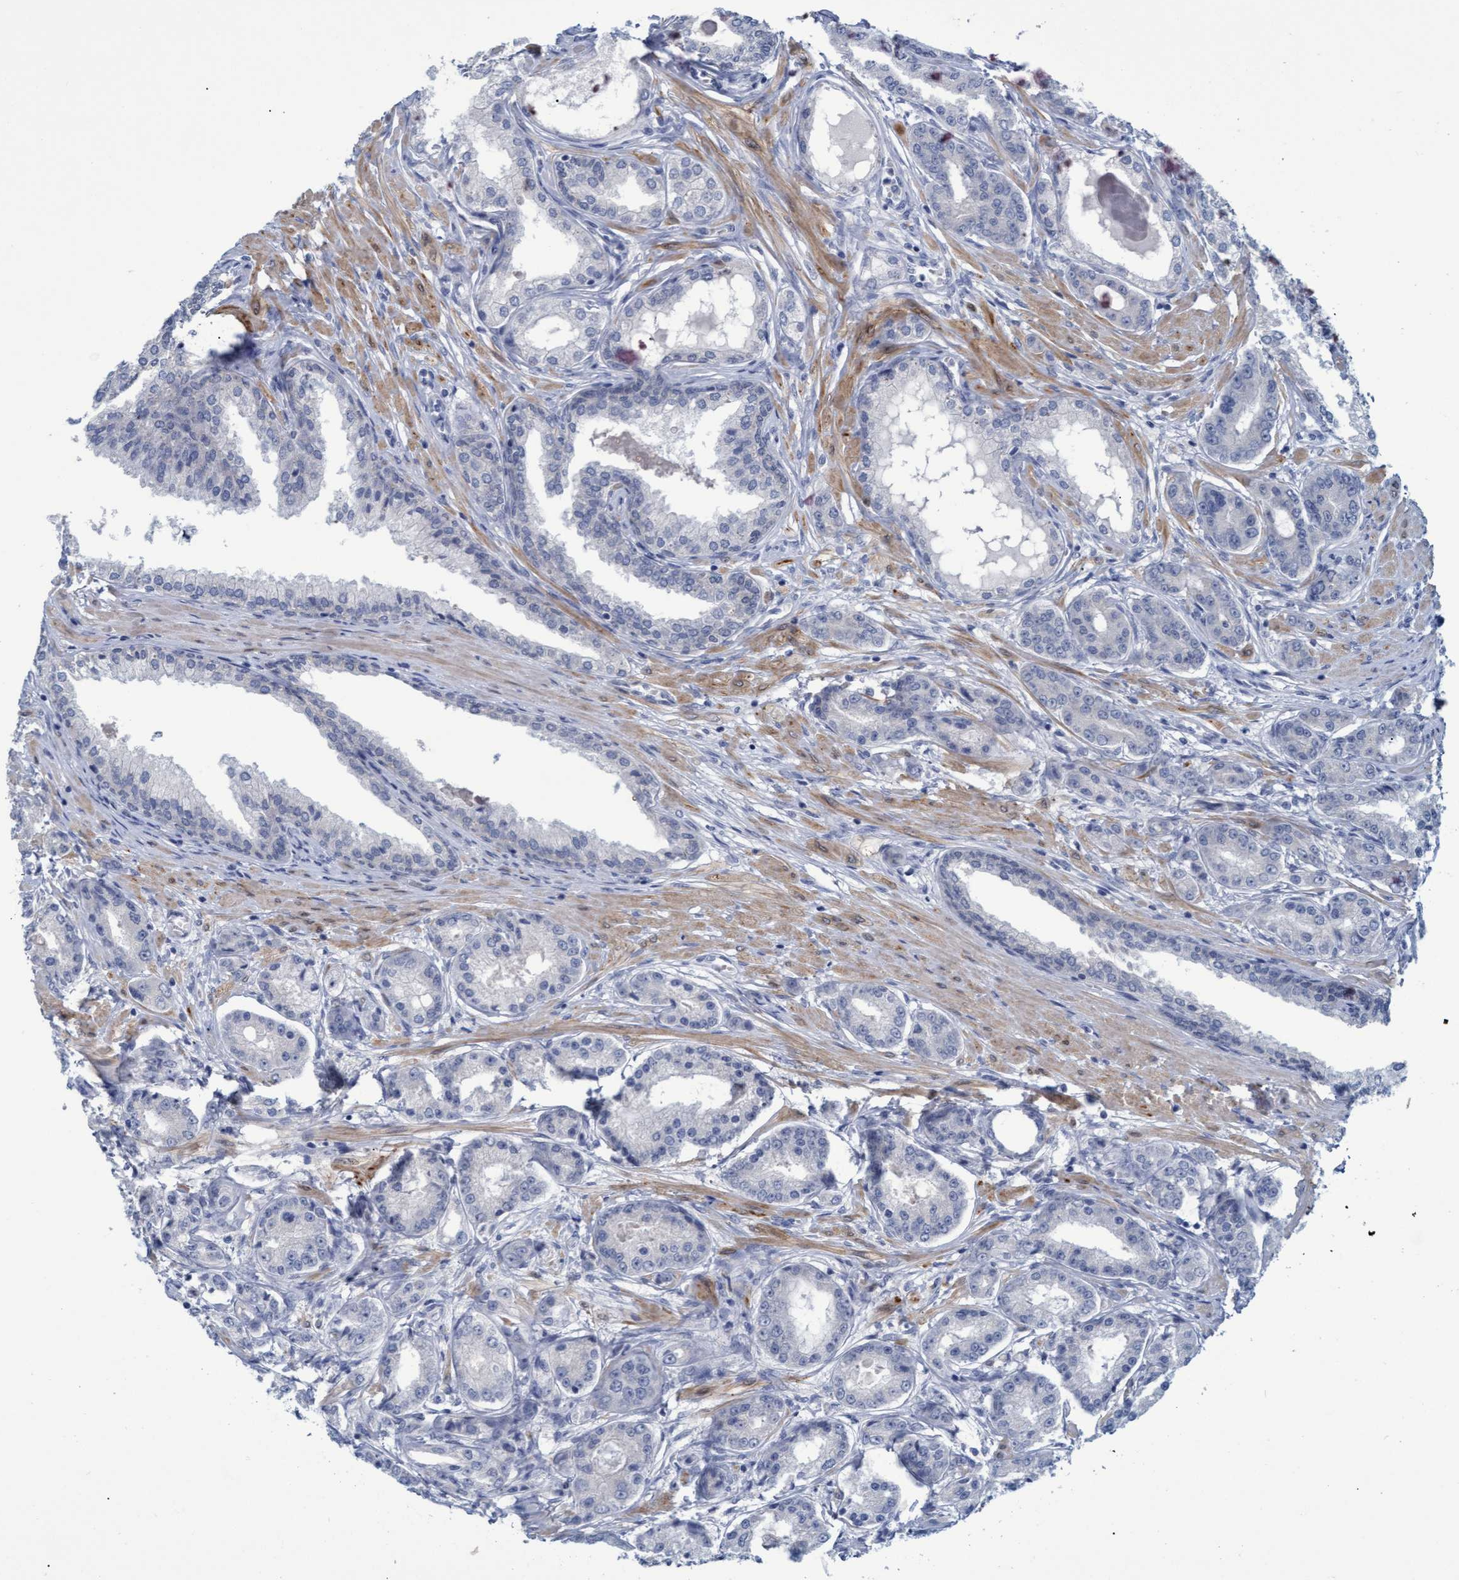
{"staining": {"intensity": "negative", "quantity": "none", "location": "none"}, "tissue": "prostate cancer", "cell_type": "Tumor cells", "image_type": "cancer", "snomed": [{"axis": "morphology", "description": "Adenocarcinoma, High grade"}, {"axis": "topography", "description": "Prostate"}], "caption": "DAB (3,3'-diaminobenzidine) immunohistochemical staining of human prostate cancer demonstrates no significant staining in tumor cells.", "gene": "SSTR3", "patient": {"sex": "male", "age": 59}}